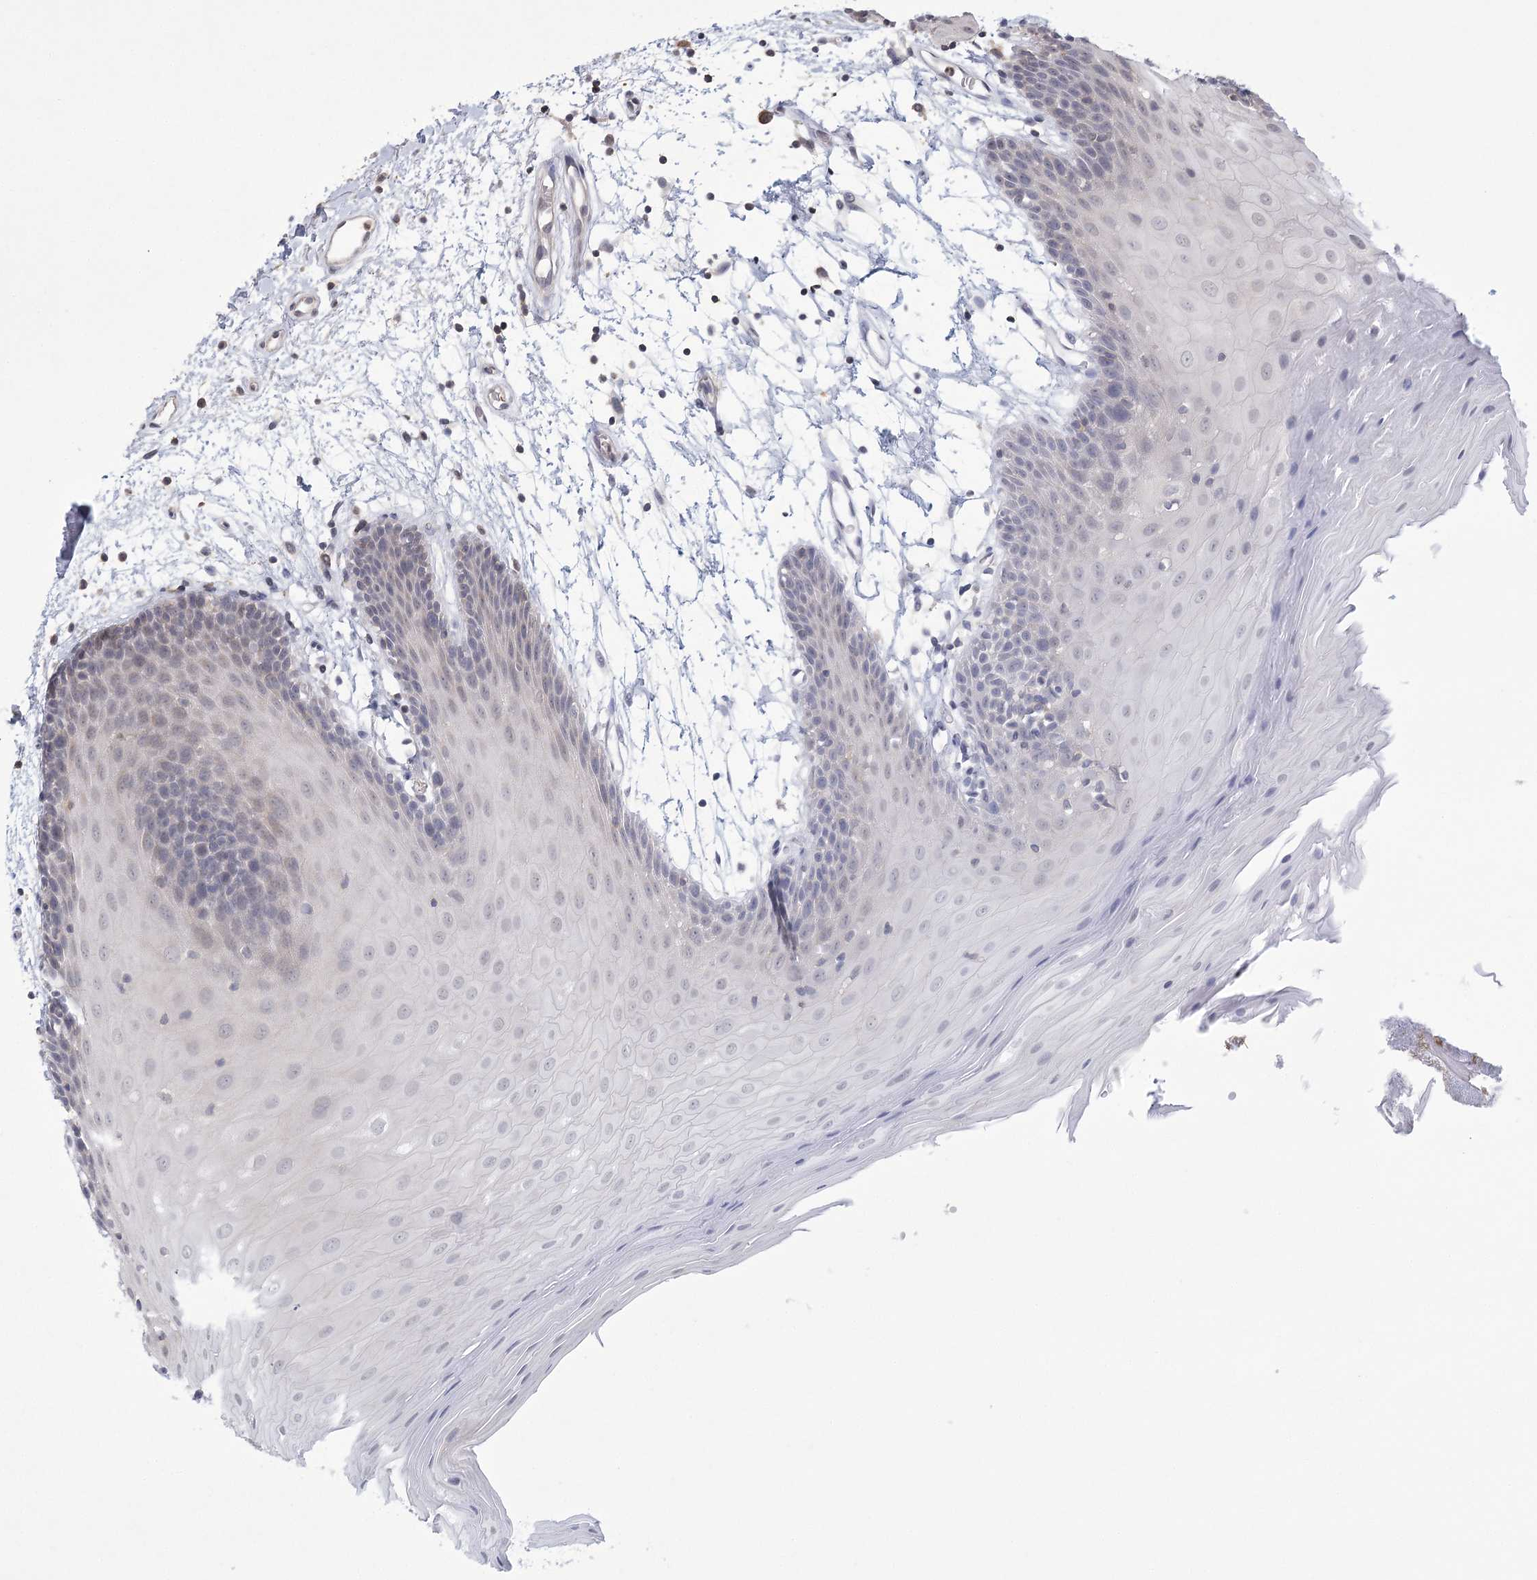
{"staining": {"intensity": "negative", "quantity": "none", "location": "none"}, "tissue": "oral mucosa", "cell_type": "Squamous epithelial cells", "image_type": "normal", "snomed": [{"axis": "morphology", "description": "Normal tissue, NOS"}, {"axis": "topography", "description": "Skeletal muscle"}, {"axis": "topography", "description": "Oral tissue"}, {"axis": "topography", "description": "Salivary gland"}, {"axis": "topography", "description": "Peripheral nerve tissue"}], "caption": "This is an immunohistochemistry (IHC) micrograph of normal human oral mucosa. There is no staining in squamous epithelial cells.", "gene": "MEPE", "patient": {"sex": "male", "age": 54}}